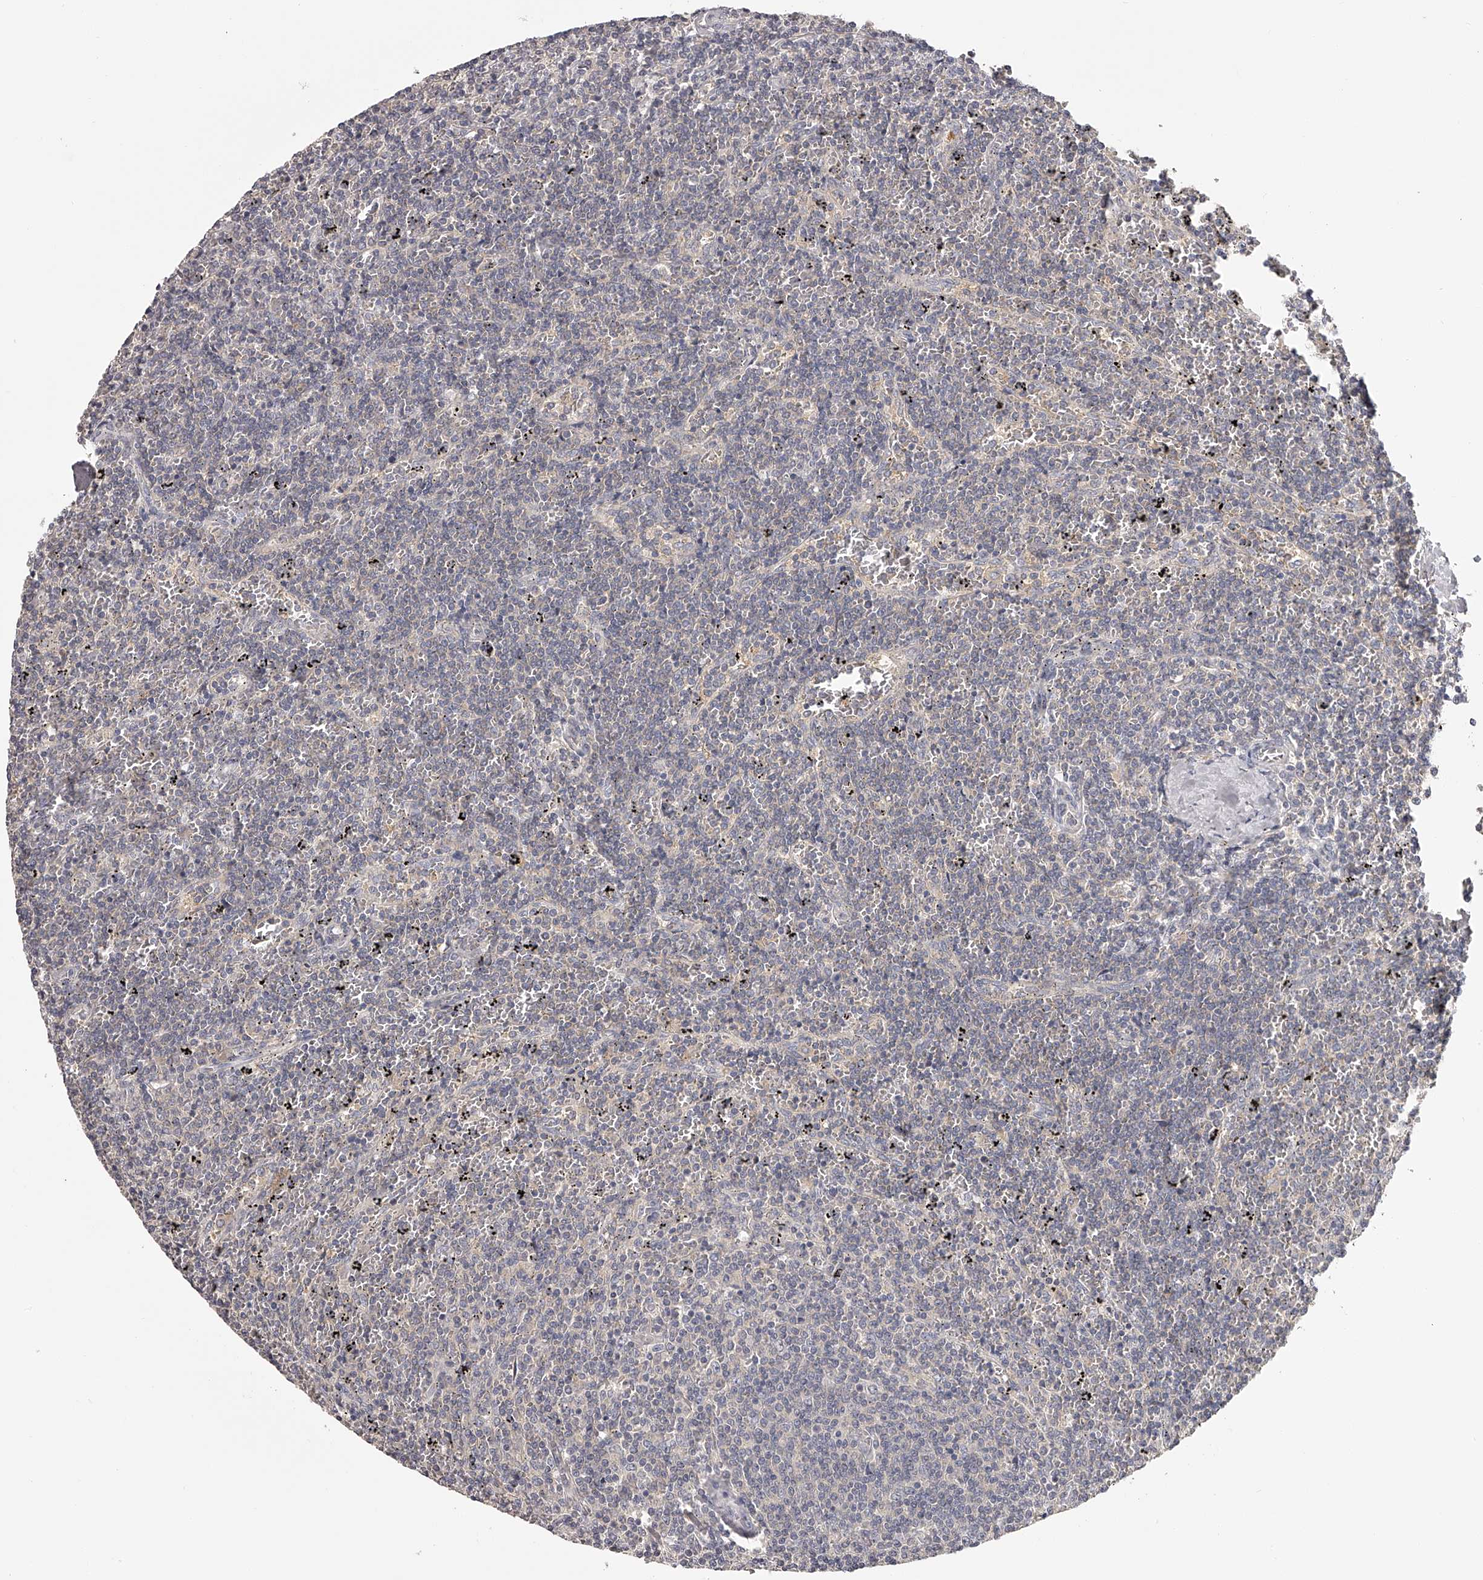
{"staining": {"intensity": "negative", "quantity": "none", "location": "none"}, "tissue": "lymphoma", "cell_type": "Tumor cells", "image_type": "cancer", "snomed": [{"axis": "morphology", "description": "Malignant lymphoma, non-Hodgkin's type, Low grade"}, {"axis": "topography", "description": "Spleen"}], "caption": "This photomicrograph is of lymphoma stained with immunohistochemistry to label a protein in brown with the nuclei are counter-stained blue. There is no expression in tumor cells. The staining is performed using DAB brown chromogen with nuclei counter-stained in using hematoxylin.", "gene": "TNN", "patient": {"sex": "female", "age": 50}}